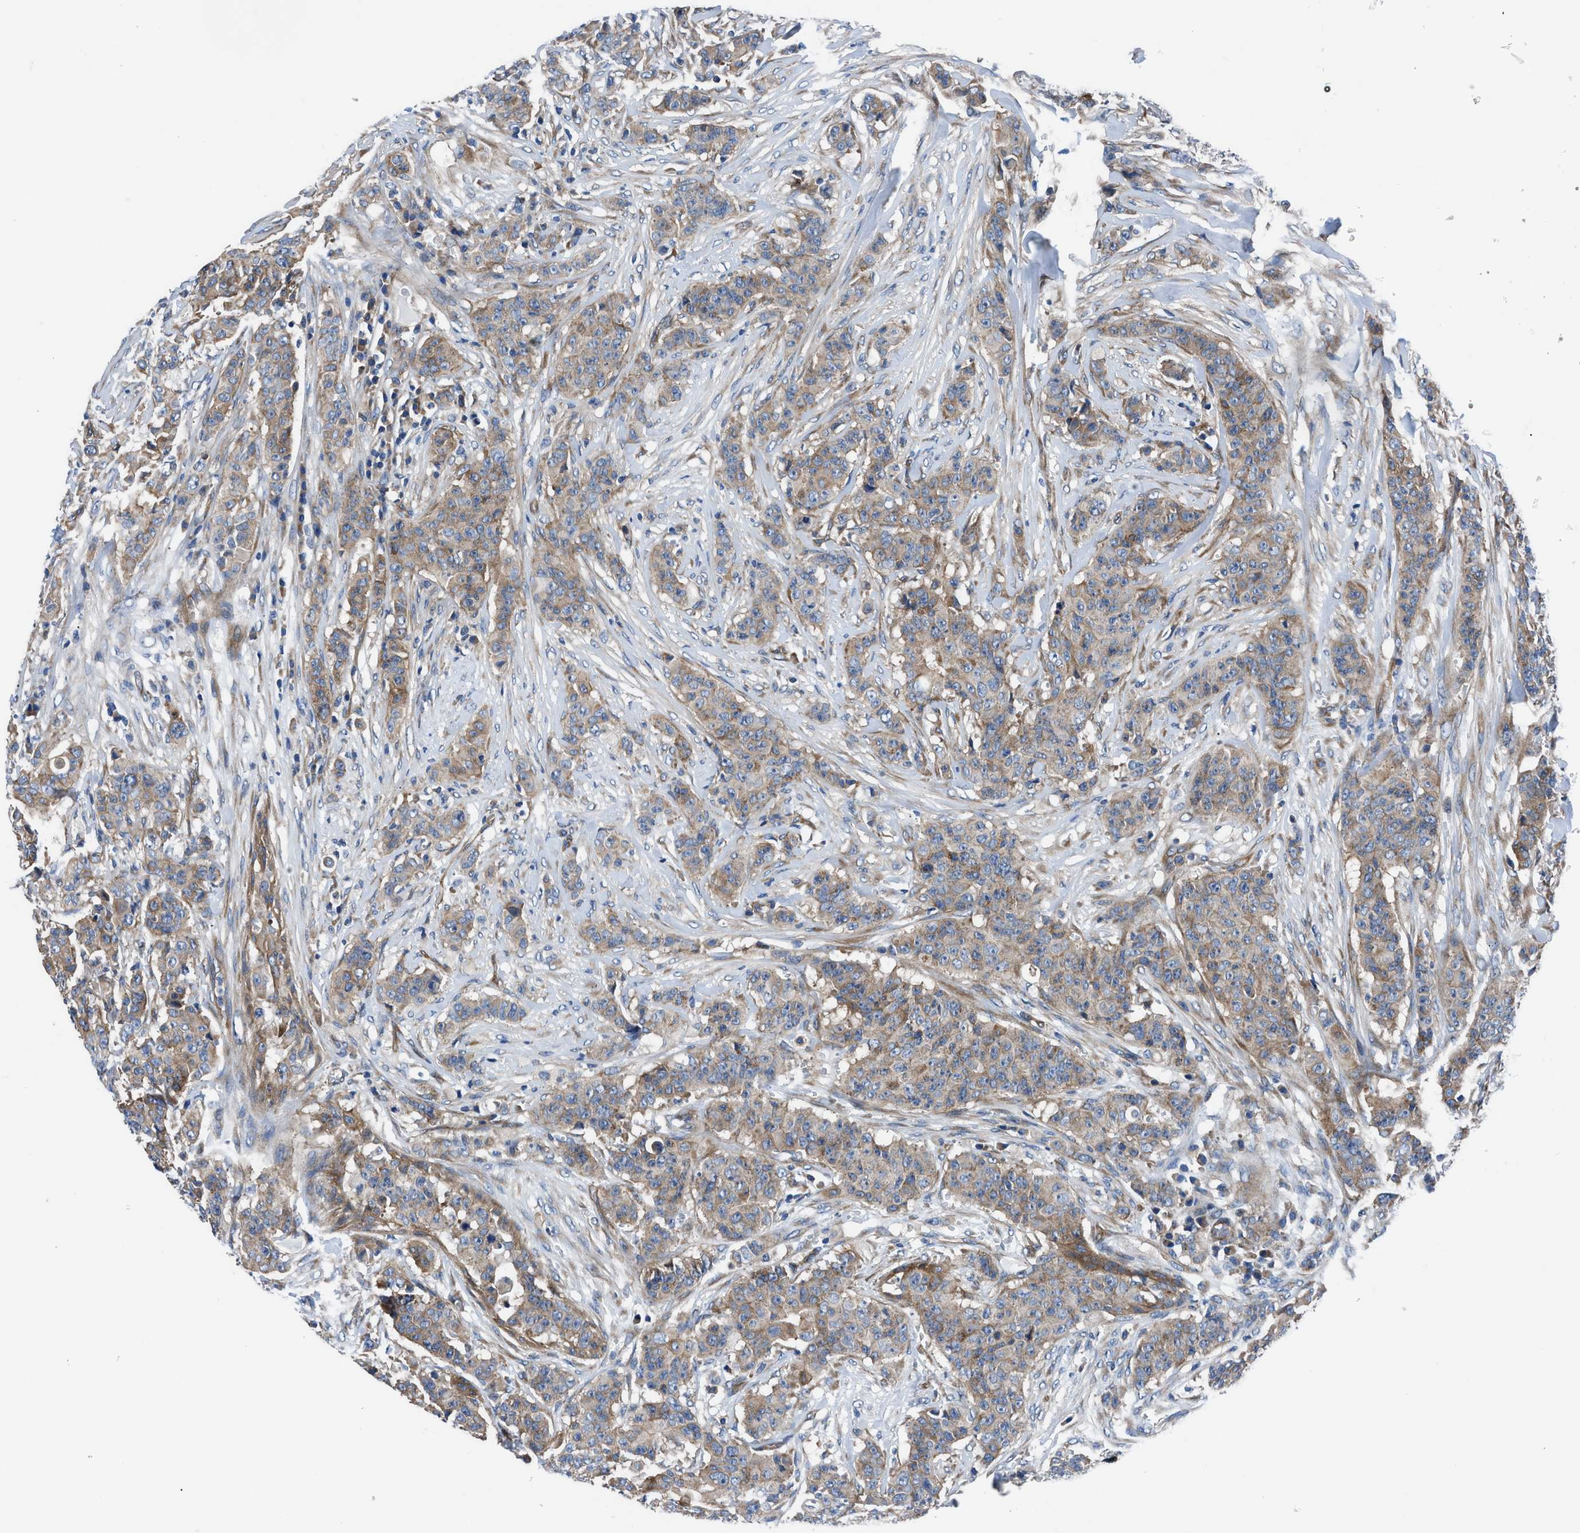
{"staining": {"intensity": "moderate", "quantity": ">75%", "location": "cytoplasmic/membranous"}, "tissue": "breast cancer", "cell_type": "Tumor cells", "image_type": "cancer", "snomed": [{"axis": "morphology", "description": "Normal tissue, NOS"}, {"axis": "morphology", "description": "Duct carcinoma"}, {"axis": "topography", "description": "Breast"}], "caption": "Protein analysis of breast cancer tissue shows moderate cytoplasmic/membranous expression in about >75% of tumor cells.", "gene": "TRIP4", "patient": {"sex": "female", "age": 40}}